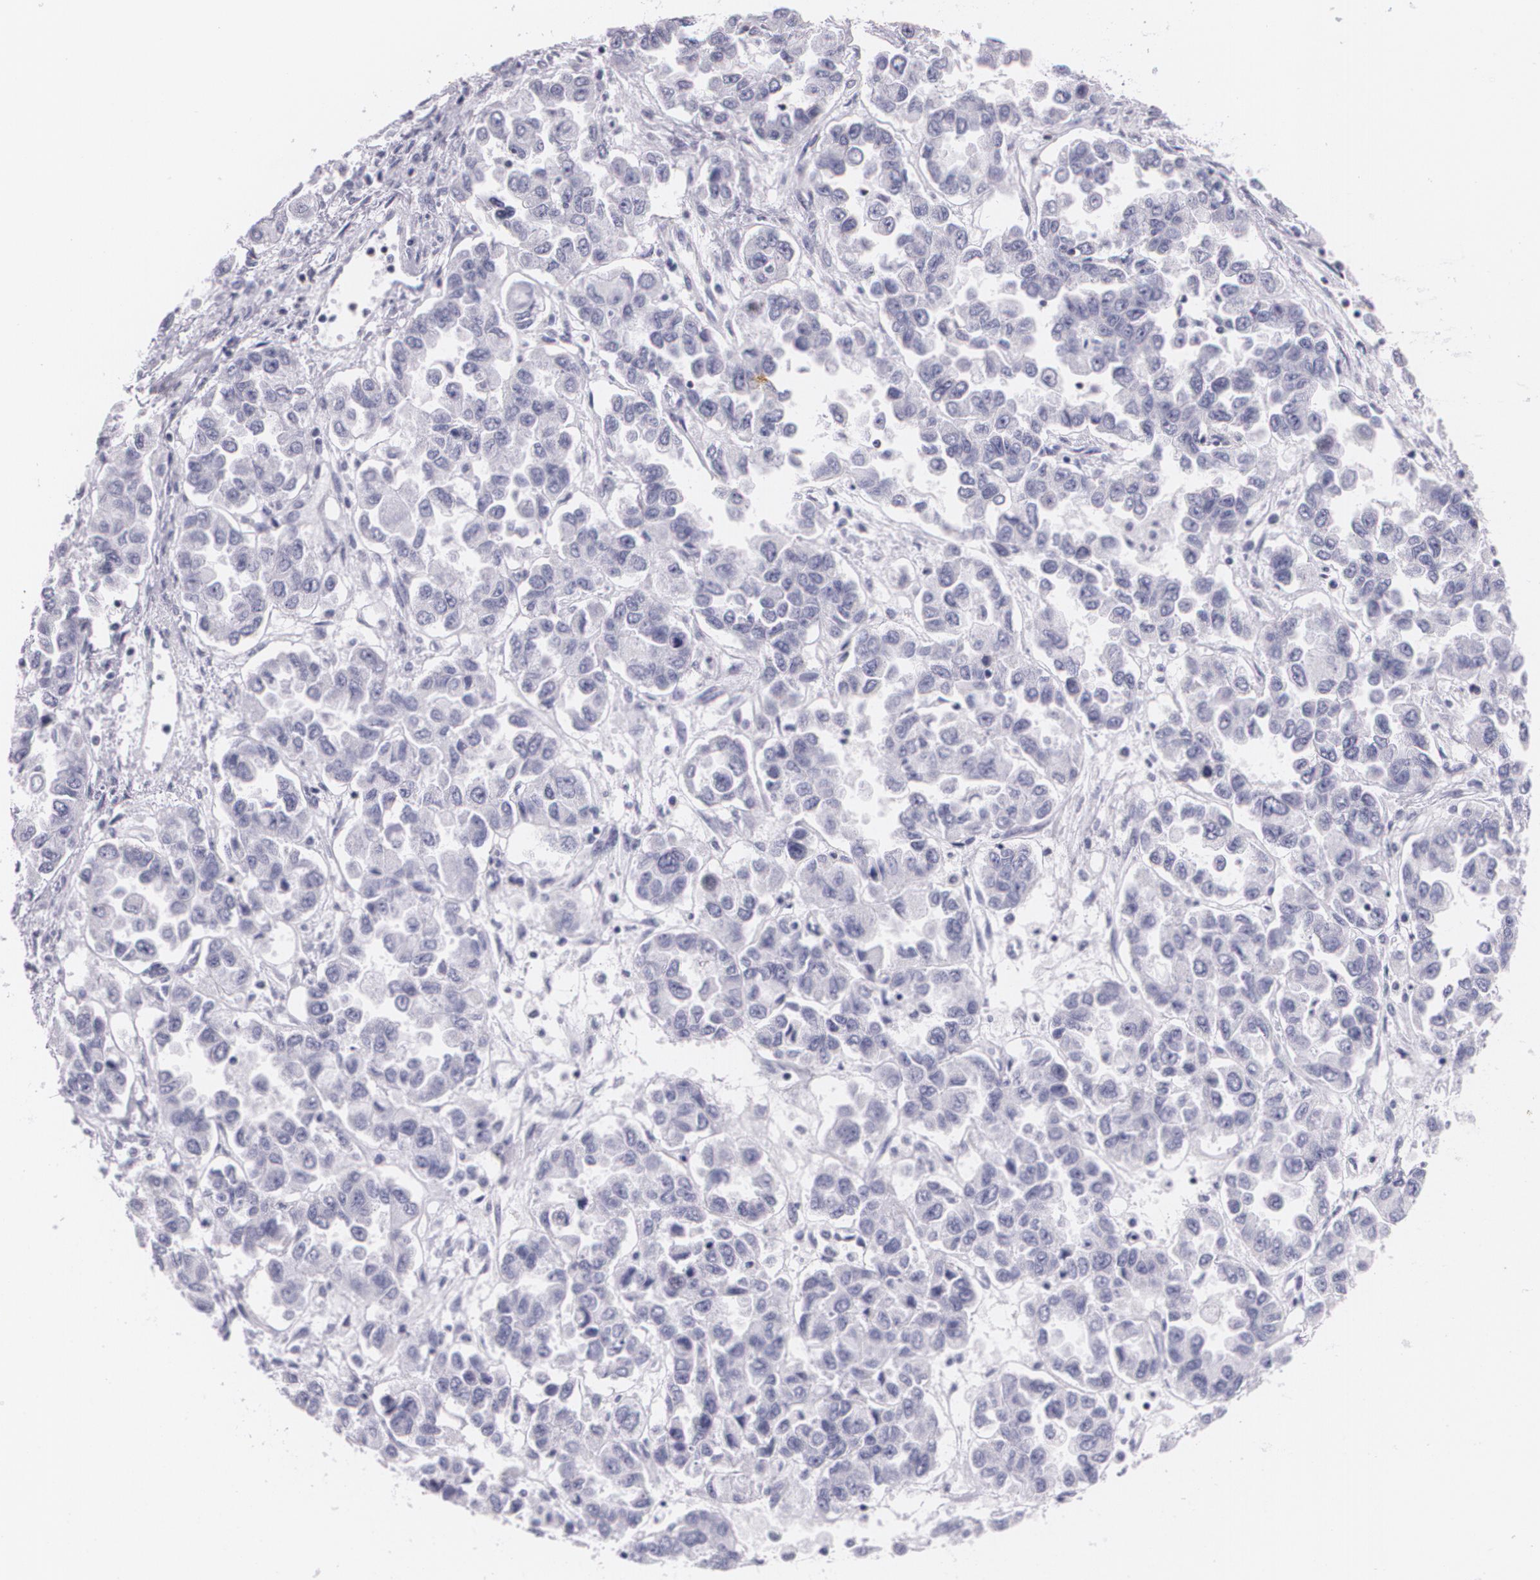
{"staining": {"intensity": "negative", "quantity": "none", "location": "none"}, "tissue": "ovarian cancer", "cell_type": "Tumor cells", "image_type": "cancer", "snomed": [{"axis": "morphology", "description": "Cystadenocarcinoma, serous, NOS"}, {"axis": "topography", "description": "Ovary"}], "caption": "DAB immunohistochemical staining of human ovarian cancer reveals no significant staining in tumor cells. The staining is performed using DAB brown chromogen with nuclei counter-stained in using hematoxylin.", "gene": "DLG4", "patient": {"sex": "female", "age": 84}}